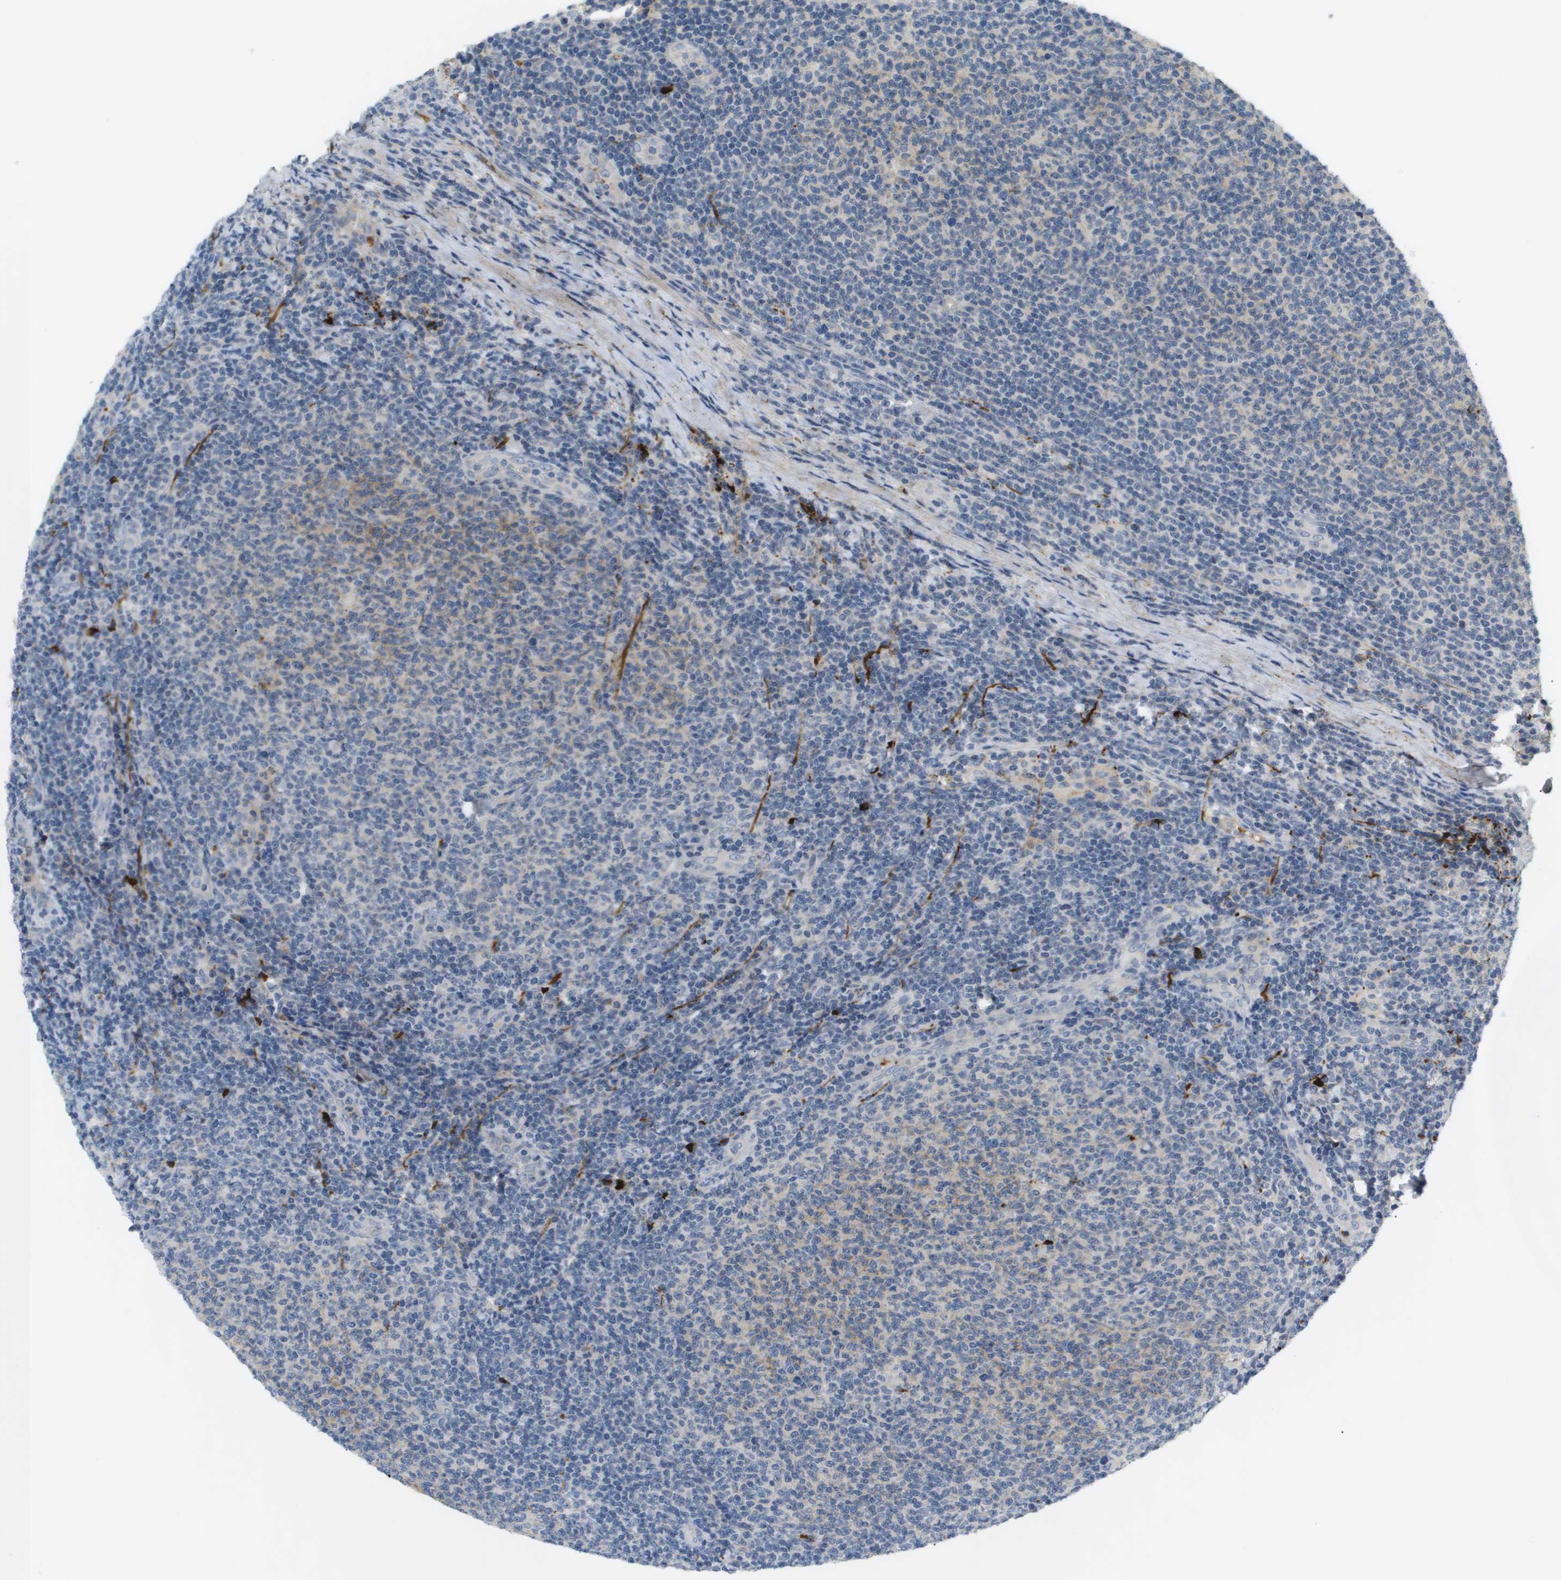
{"staining": {"intensity": "negative", "quantity": "none", "location": "none"}, "tissue": "lymphoma", "cell_type": "Tumor cells", "image_type": "cancer", "snomed": [{"axis": "morphology", "description": "Malignant lymphoma, non-Hodgkin's type, Low grade"}, {"axis": "topography", "description": "Lymph node"}], "caption": "Protein analysis of low-grade malignant lymphoma, non-Hodgkin's type demonstrates no significant expression in tumor cells.", "gene": "VTN", "patient": {"sex": "male", "age": 66}}